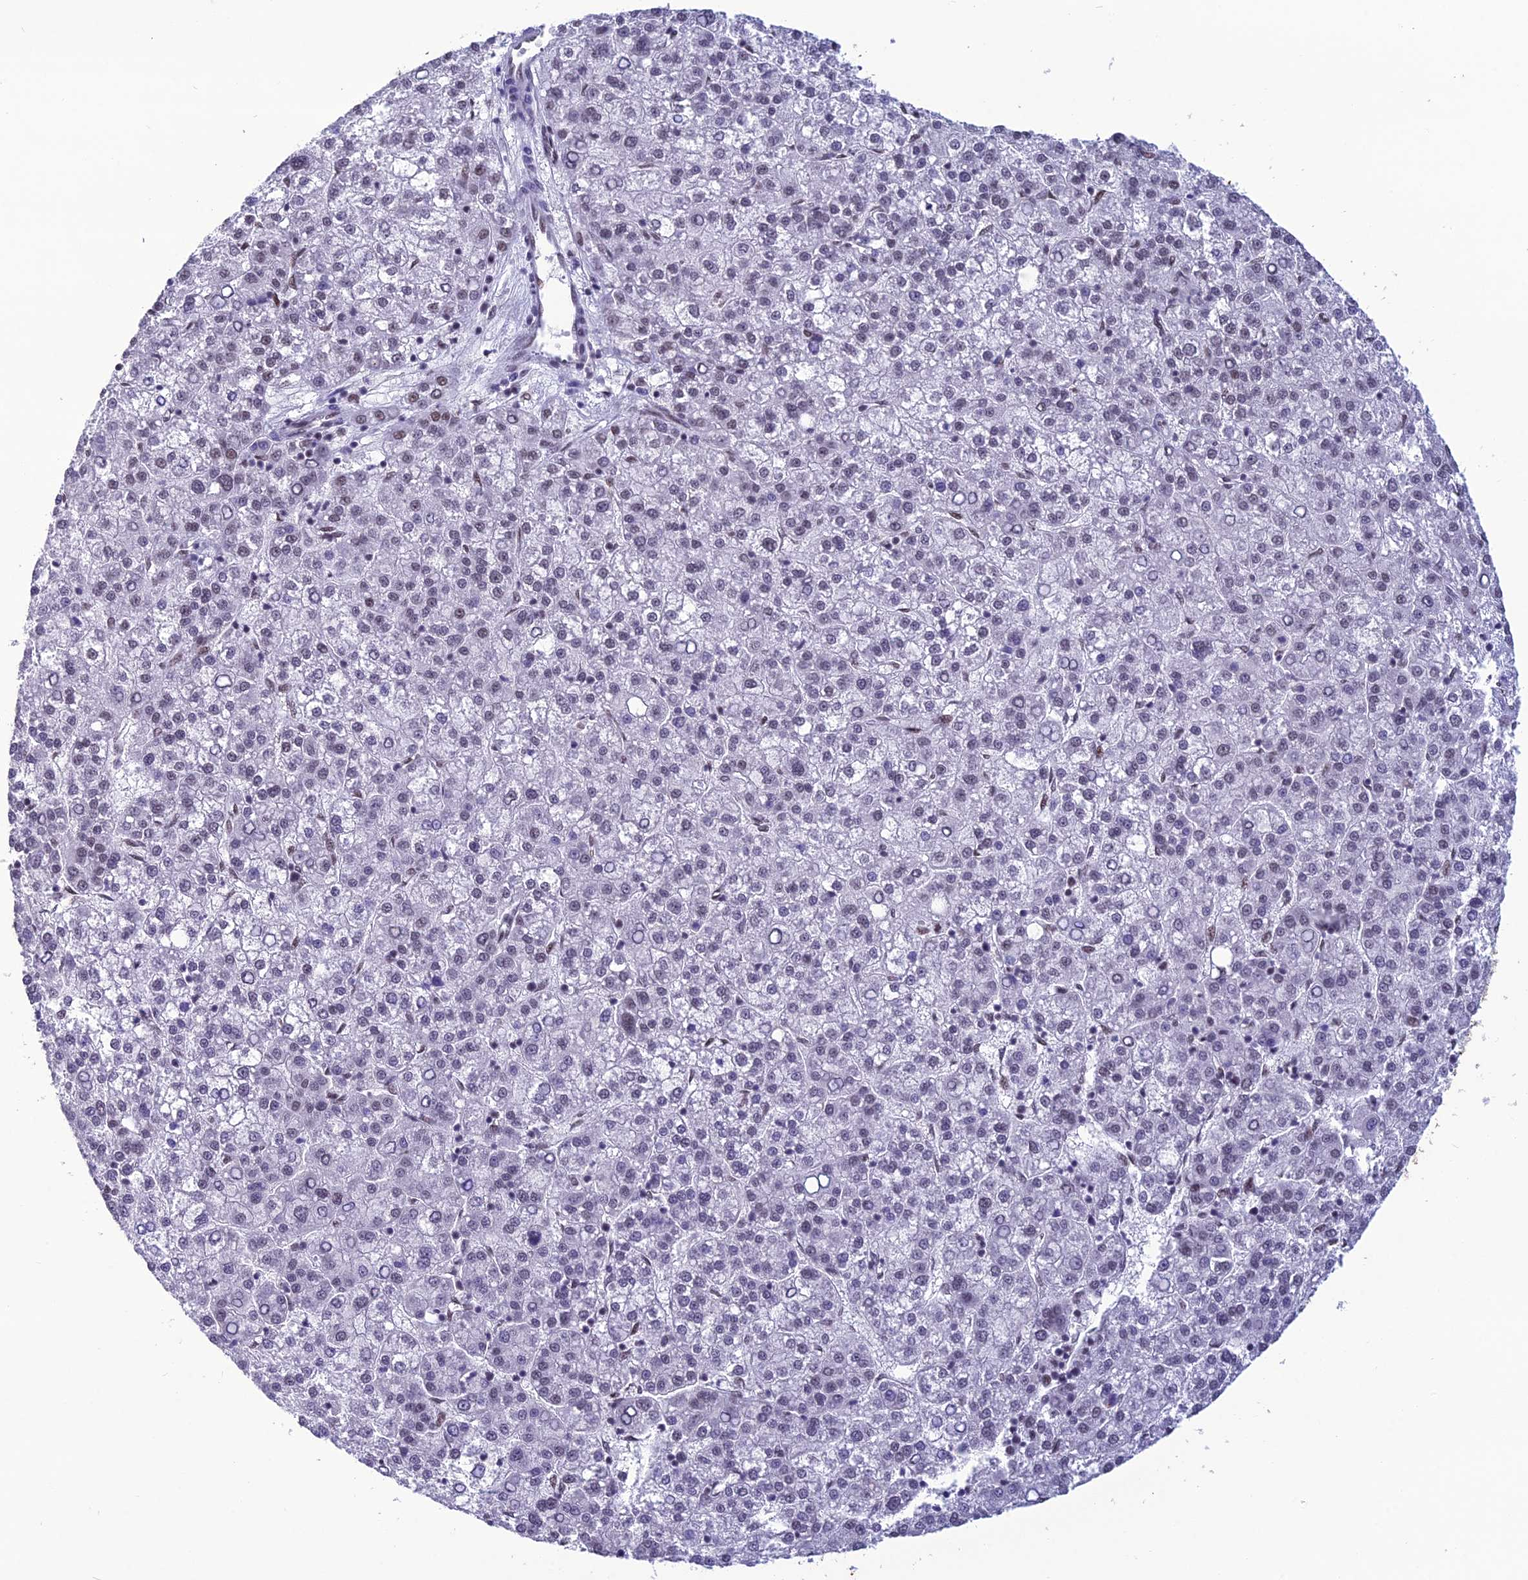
{"staining": {"intensity": "weak", "quantity": "<25%", "location": "nuclear"}, "tissue": "liver cancer", "cell_type": "Tumor cells", "image_type": "cancer", "snomed": [{"axis": "morphology", "description": "Carcinoma, Hepatocellular, NOS"}, {"axis": "topography", "description": "Liver"}], "caption": "The photomicrograph exhibits no significant positivity in tumor cells of liver cancer (hepatocellular carcinoma).", "gene": "PRAMEF12", "patient": {"sex": "female", "age": 58}}